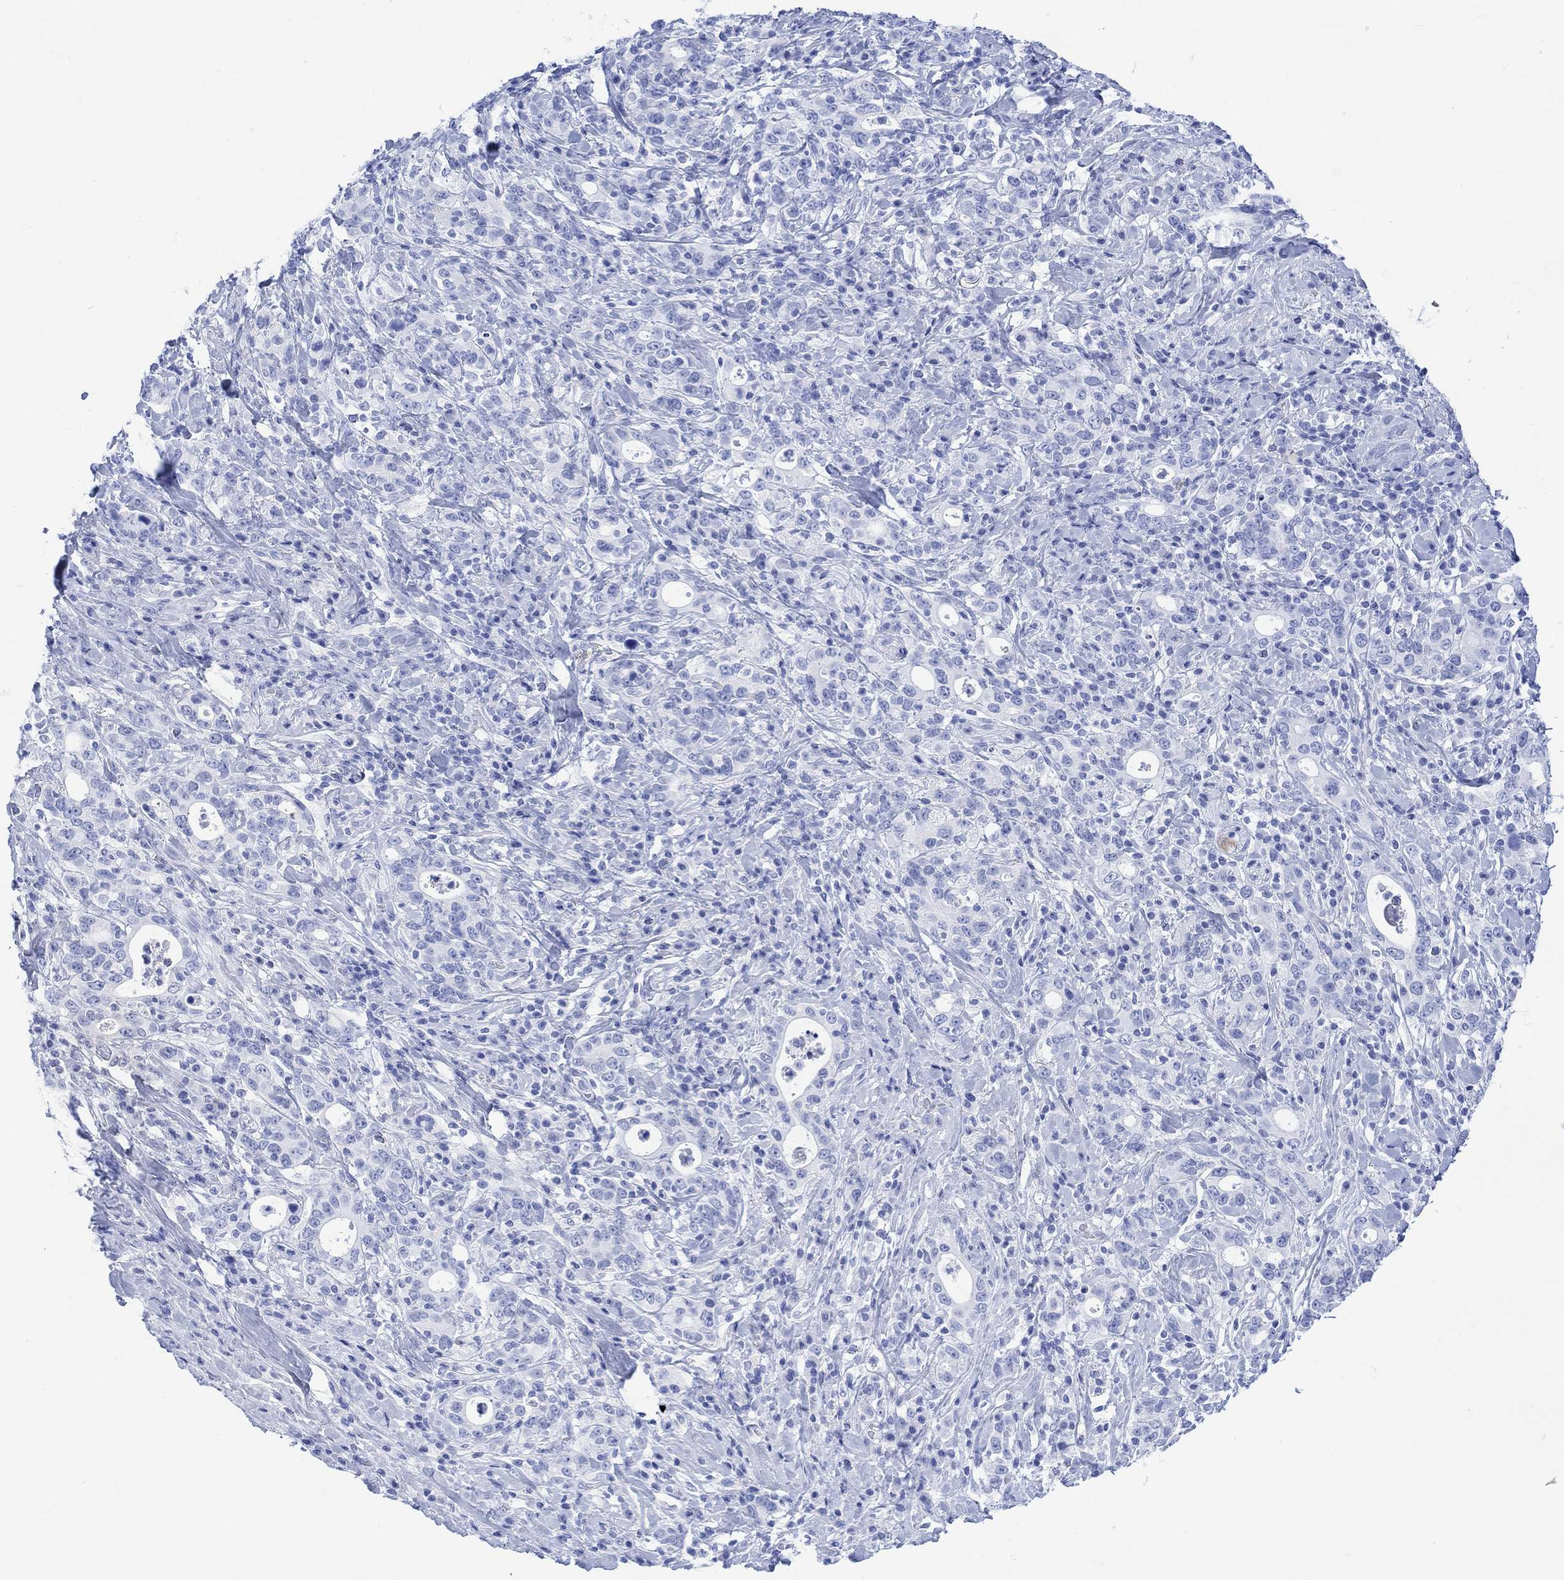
{"staining": {"intensity": "negative", "quantity": "none", "location": "none"}, "tissue": "stomach cancer", "cell_type": "Tumor cells", "image_type": "cancer", "snomed": [{"axis": "morphology", "description": "Adenocarcinoma, NOS"}, {"axis": "topography", "description": "Stomach"}], "caption": "DAB (3,3'-diaminobenzidine) immunohistochemical staining of human adenocarcinoma (stomach) demonstrates no significant positivity in tumor cells.", "gene": "CELF4", "patient": {"sex": "male", "age": 79}}